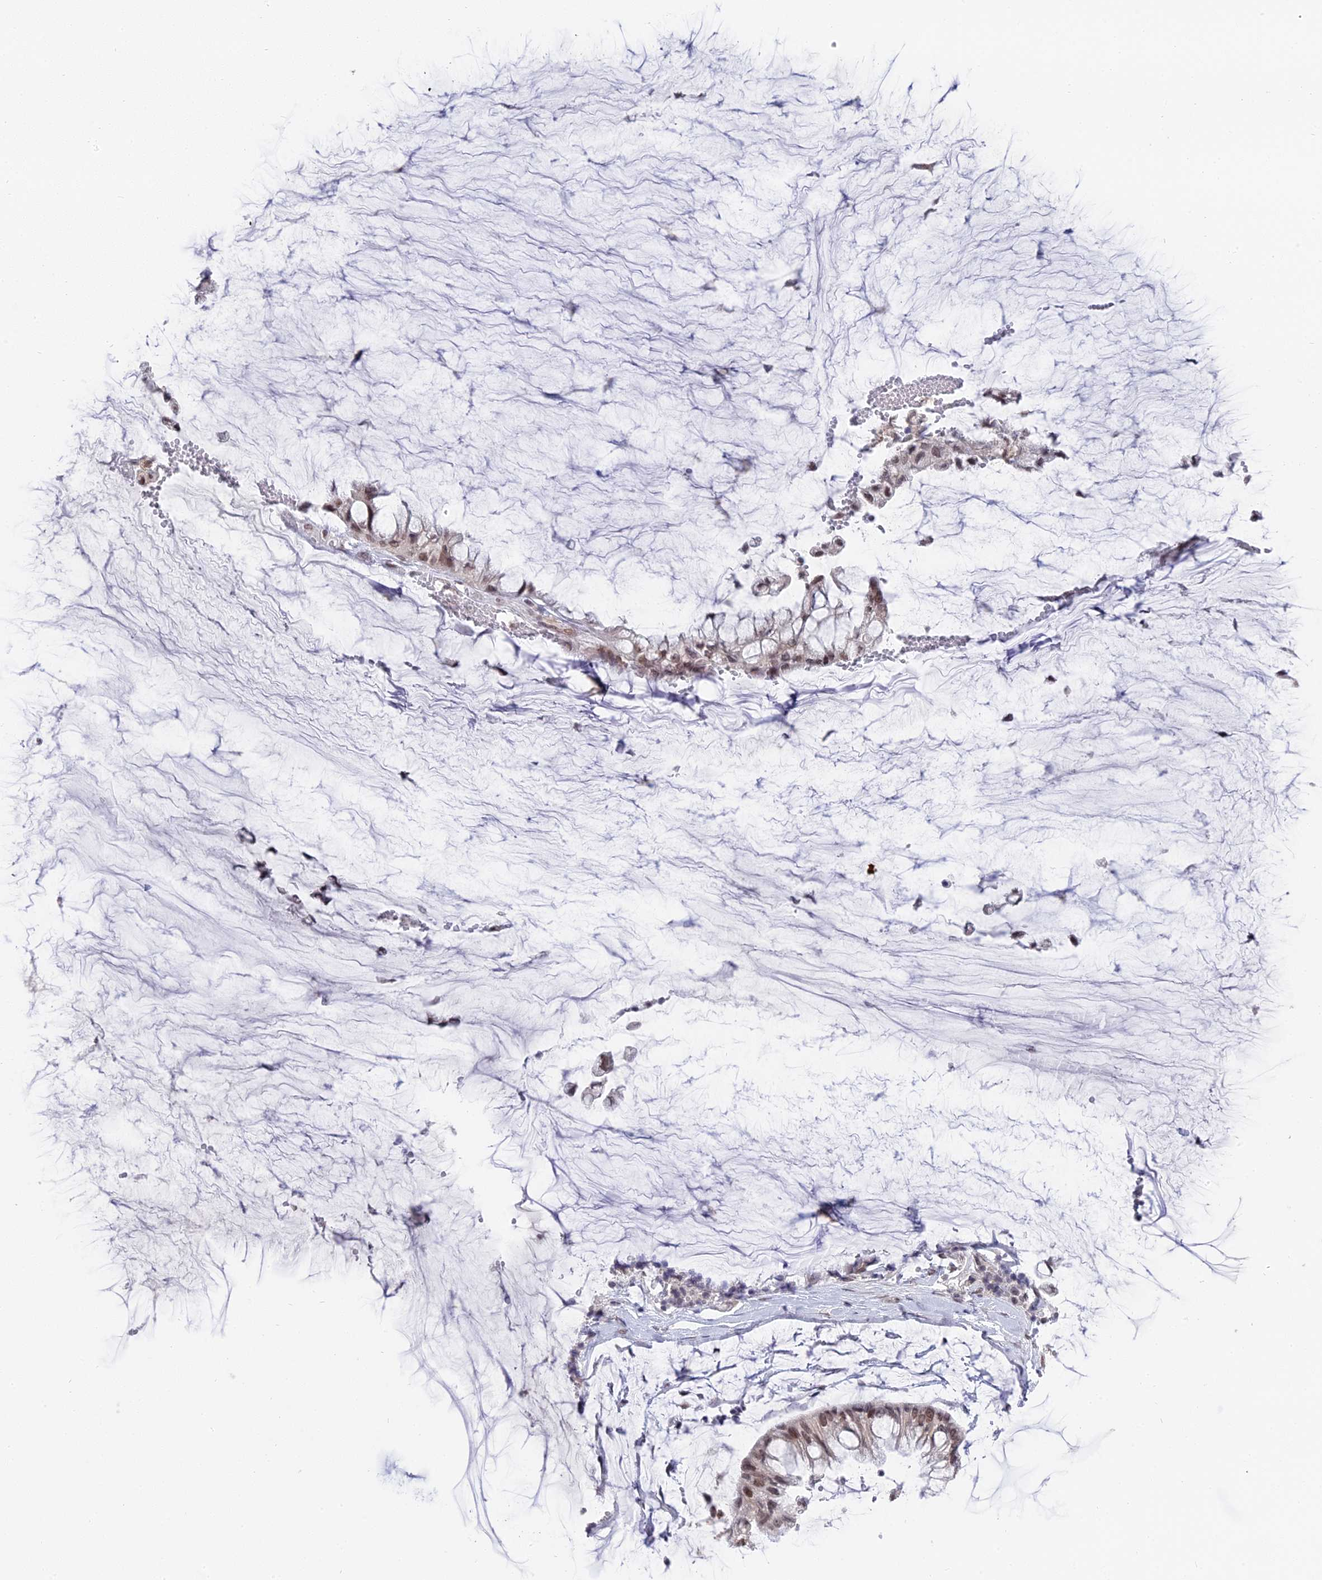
{"staining": {"intensity": "moderate", "quantity": ">75%", "location": "nuclear"}, "tissue": "ovarian cancer", "cell_type": "Tumor cells", "image_type": "cancer", "snomed": [{"axis": "morphology", "description": "Cystadenocarcinoma, mucinous, NOS"}, {"axis": "topography", "description": "Ovary"}], "caption": "High-power microscopy captured an immunohistochemistry image of ovarian cancer (mucinous cystadenocarcinoma), revealing moderate nuclear positivity in approximately >75% of tumor cells.", "gene": "NR1H3", "patient": {"sex": "female", "age": 39}}